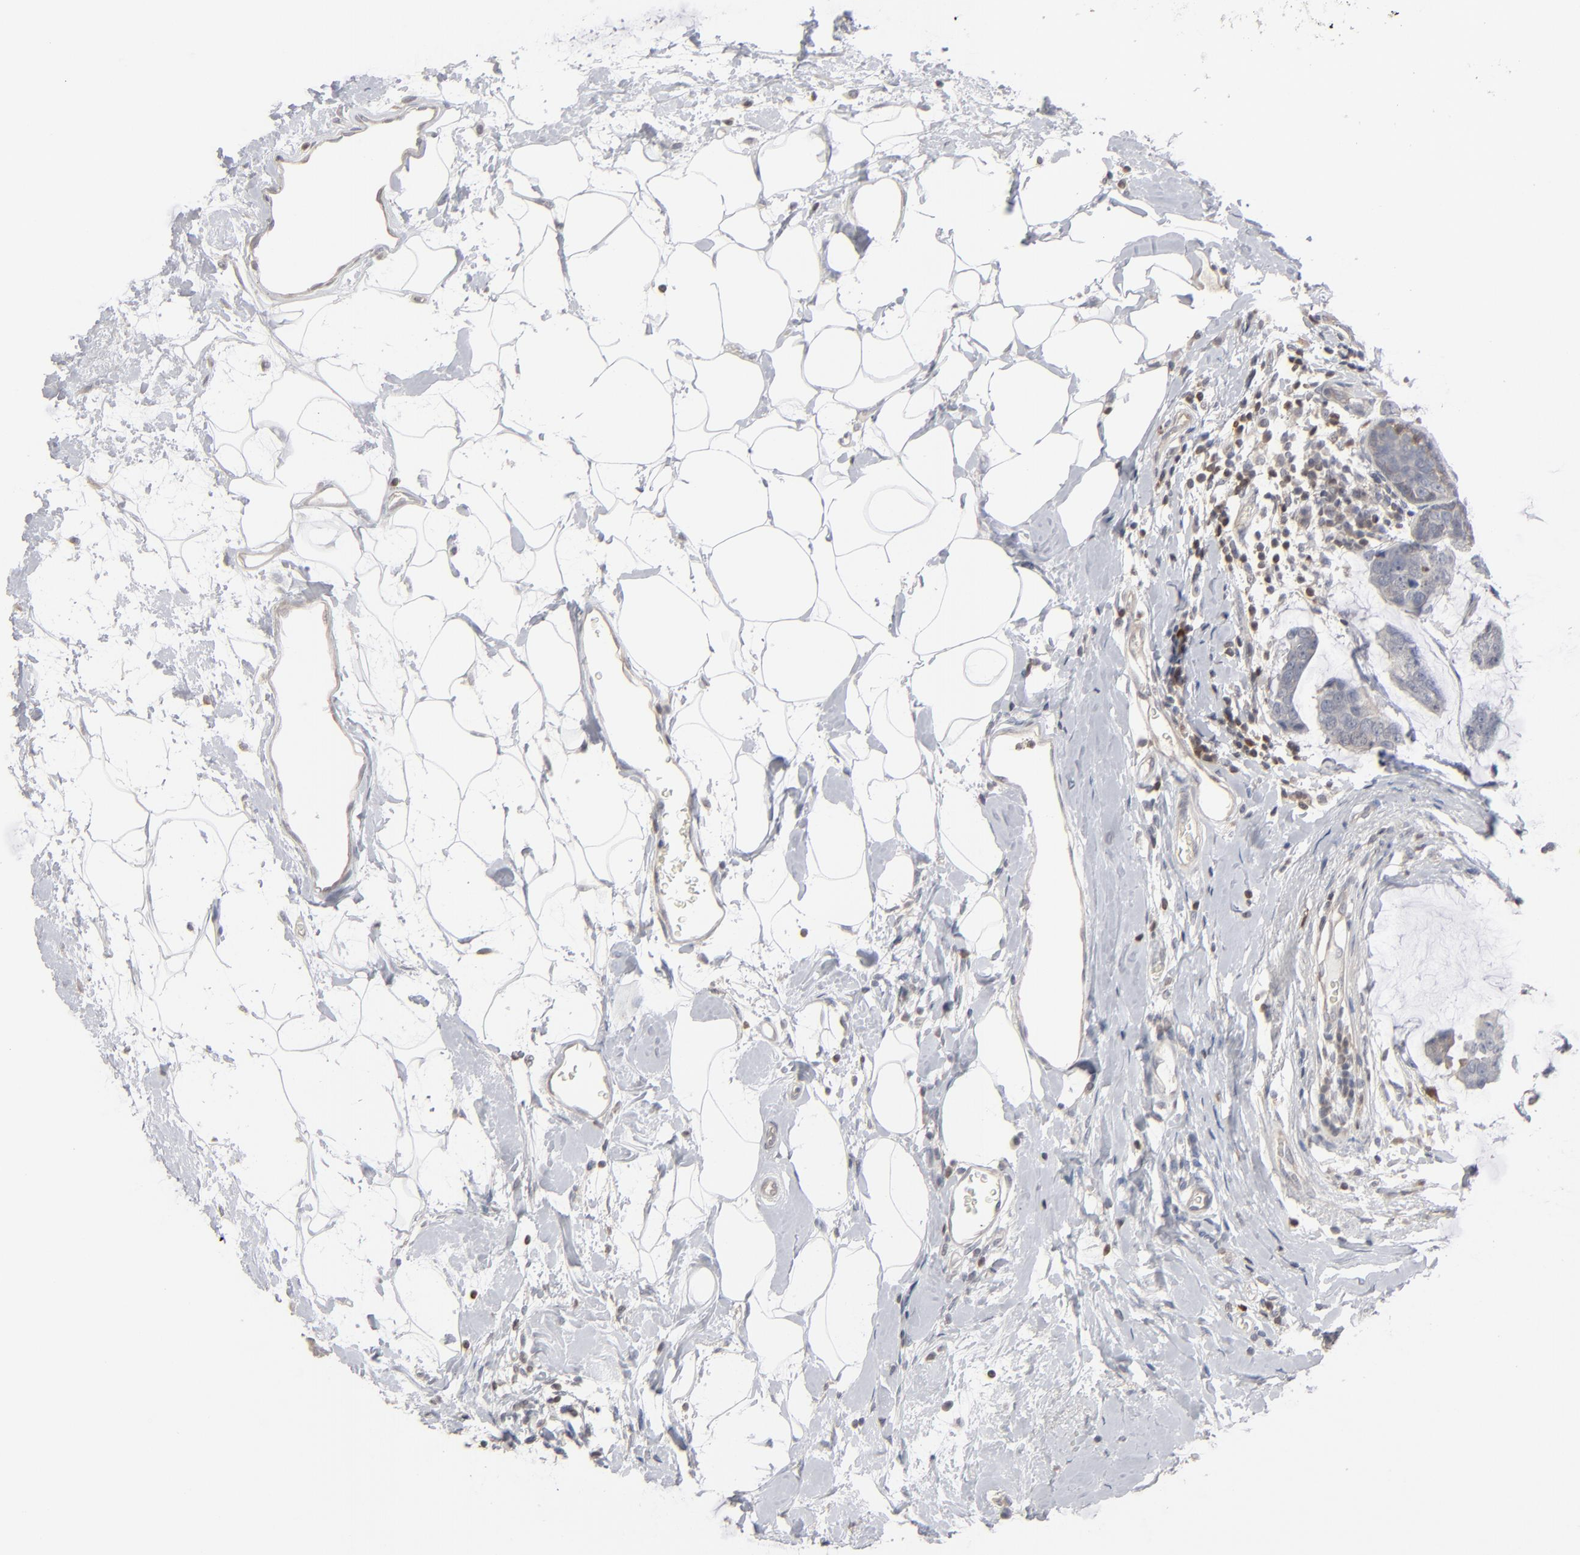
{"staining": {"intensity": "weak", "quantity": ">75%", "location": "cytoplasmic/membranous"}, "tissue": "breast cancer", "cell_type": "Tumor cells", "image_type": "cancer", "snomed": [{"axis": "morphology", "description": "Normal tissue, NOS"}, {"axis": "morphology", "description": "Duct carcinoma"}, {"axis": "topography", "description": "Breast"}], "caption": "Immunohistochemical staining of breast invasive ductal carcinoma reveals weak cytoplasmic/membranous protein staining in about >75% of tumor cells. (brown staining indicates protein expression, while blue staining denotes nuclei).", "gene": "STAT4", "patient": {"sex": "female", "age": 50}}